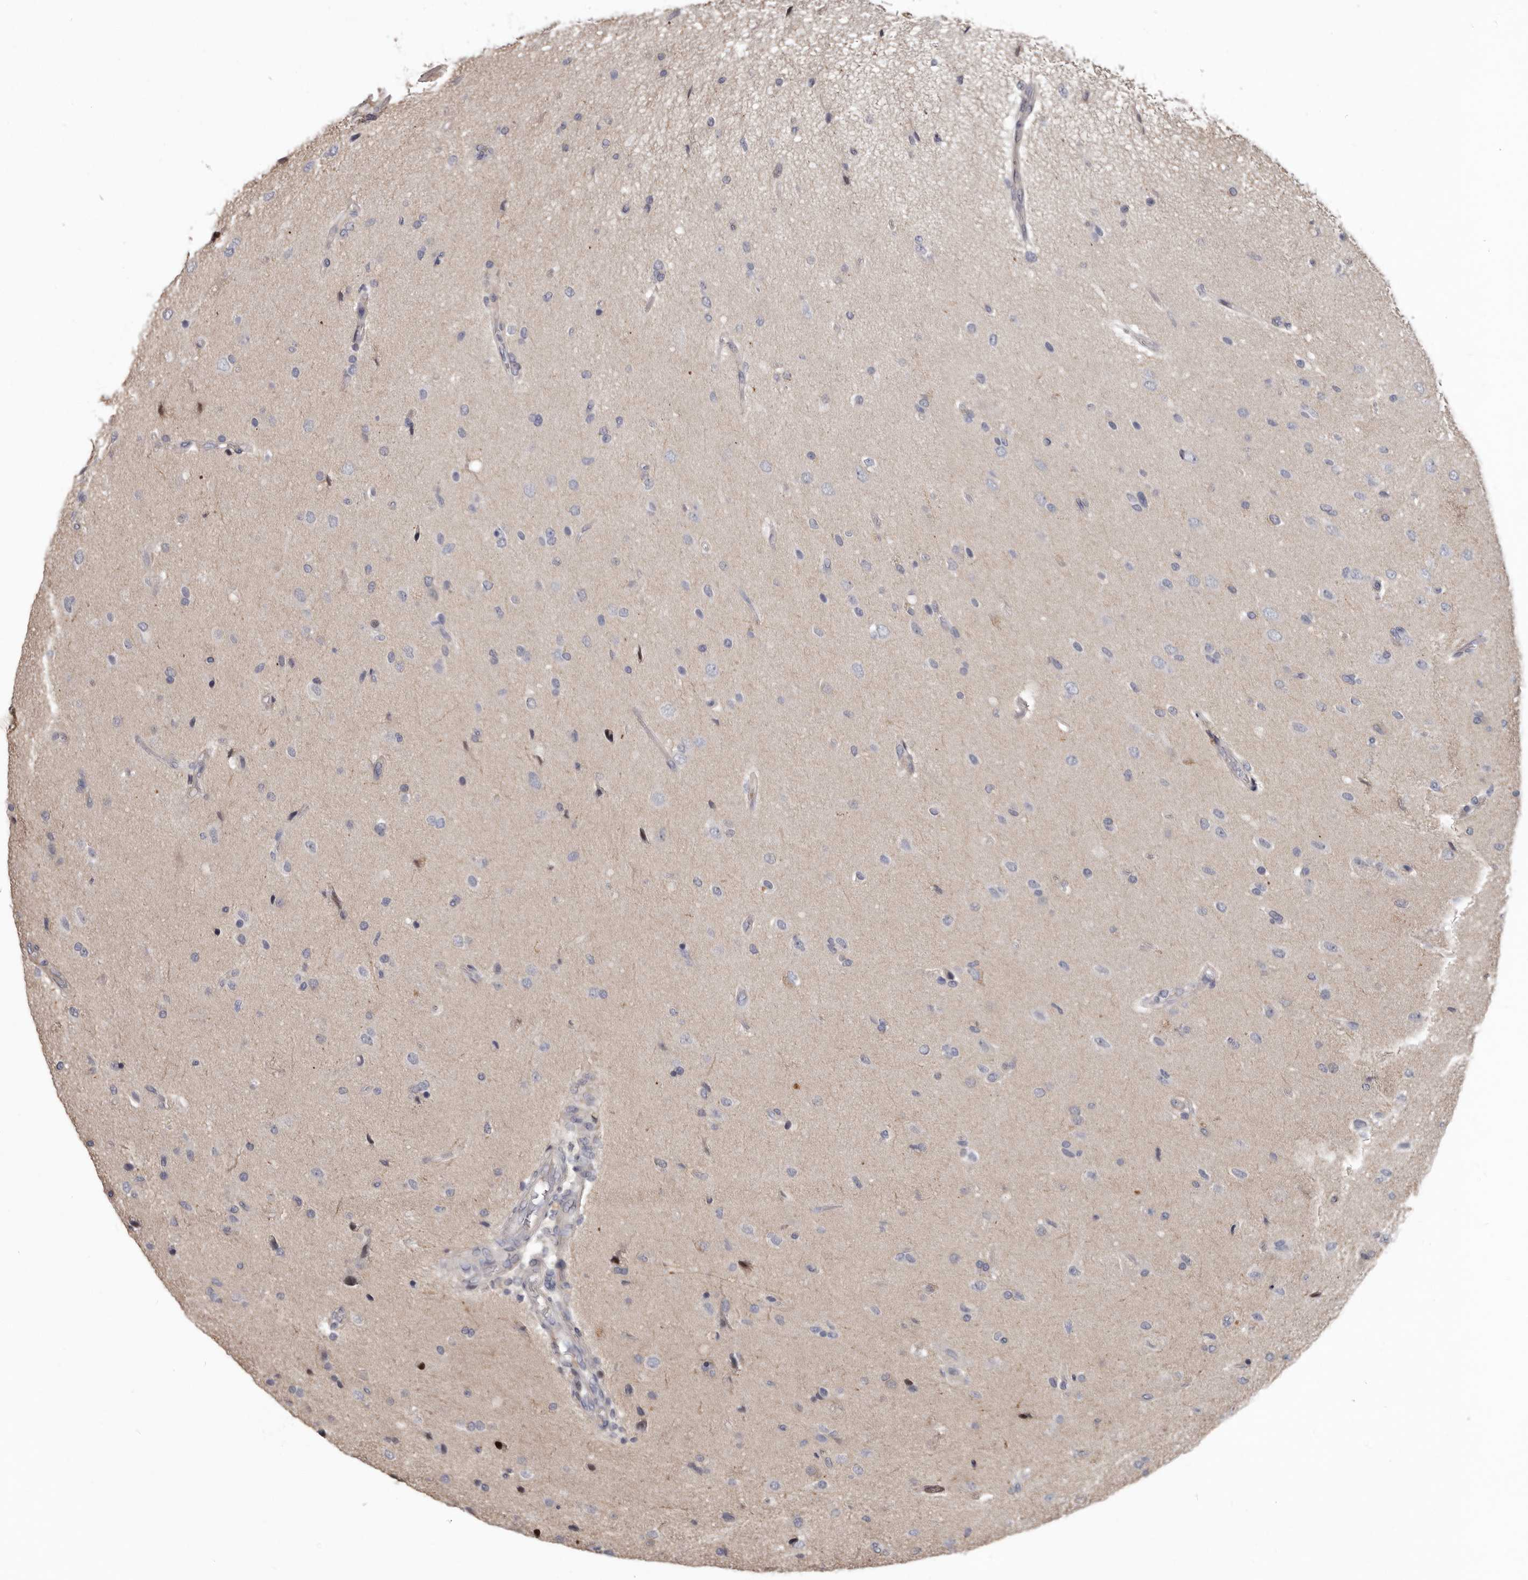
{"staining": {"intensity": "negative", "quantity": "none", "location": "none"}, "tissue": "glioma", "cell_type": "Tumor cells", "image_type": "cancer", "snomed": [{"axis": "morphology", "description": "Glioma, malignant, High grade"}, {"axis": "topography", "description": "Brain"}], "caption": "This micrograph is of malignant high-grade glioma stained with immunohistochemistry to label a protein in brown with the nuclei are counter-stained blue. There is no staining in tumor cells.", "gene": "RNF217", "patient": {"sex": "male", "age": 72}}